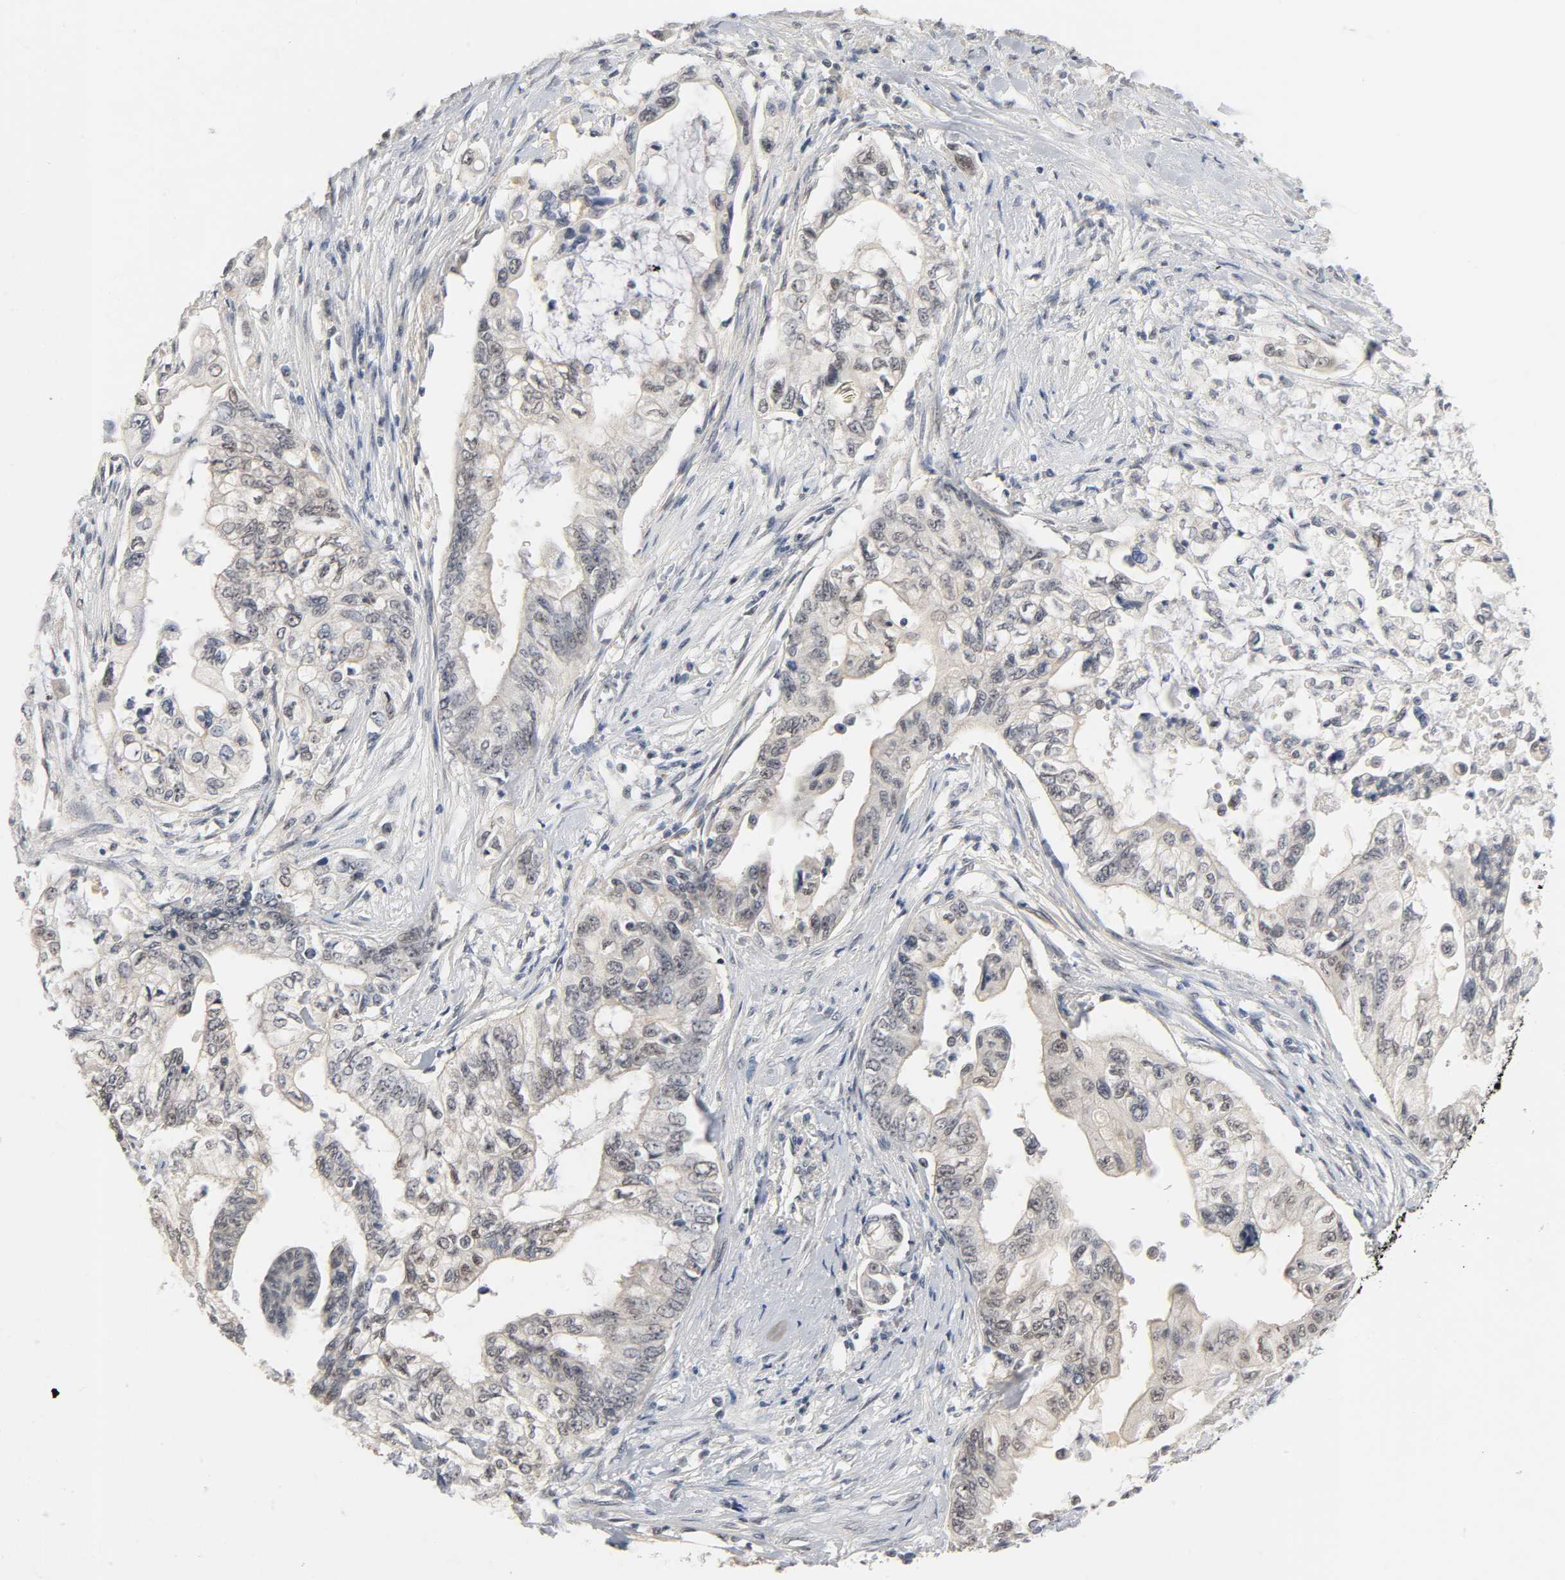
{"staining": {"intensity": "weak", "quantity": "25%-75%", "location": "cytoplasmic/membranous"}, "tissue": "pancreatic cancer", "cell_type": "Tumor cells", "image_type": "cancer", "snomed": [{"axis": "morphology", "description": "Normal tissue, NOS"}, {"axis": "topography", "description": "Pancreas"}], "caption": "A brown stain highlights weak cytoplasmic/membranous expression of a protein in pancreatic cancer tumor cells.", "gene": "ACSS2", "patient": {"sex": "male", "age": 42}}